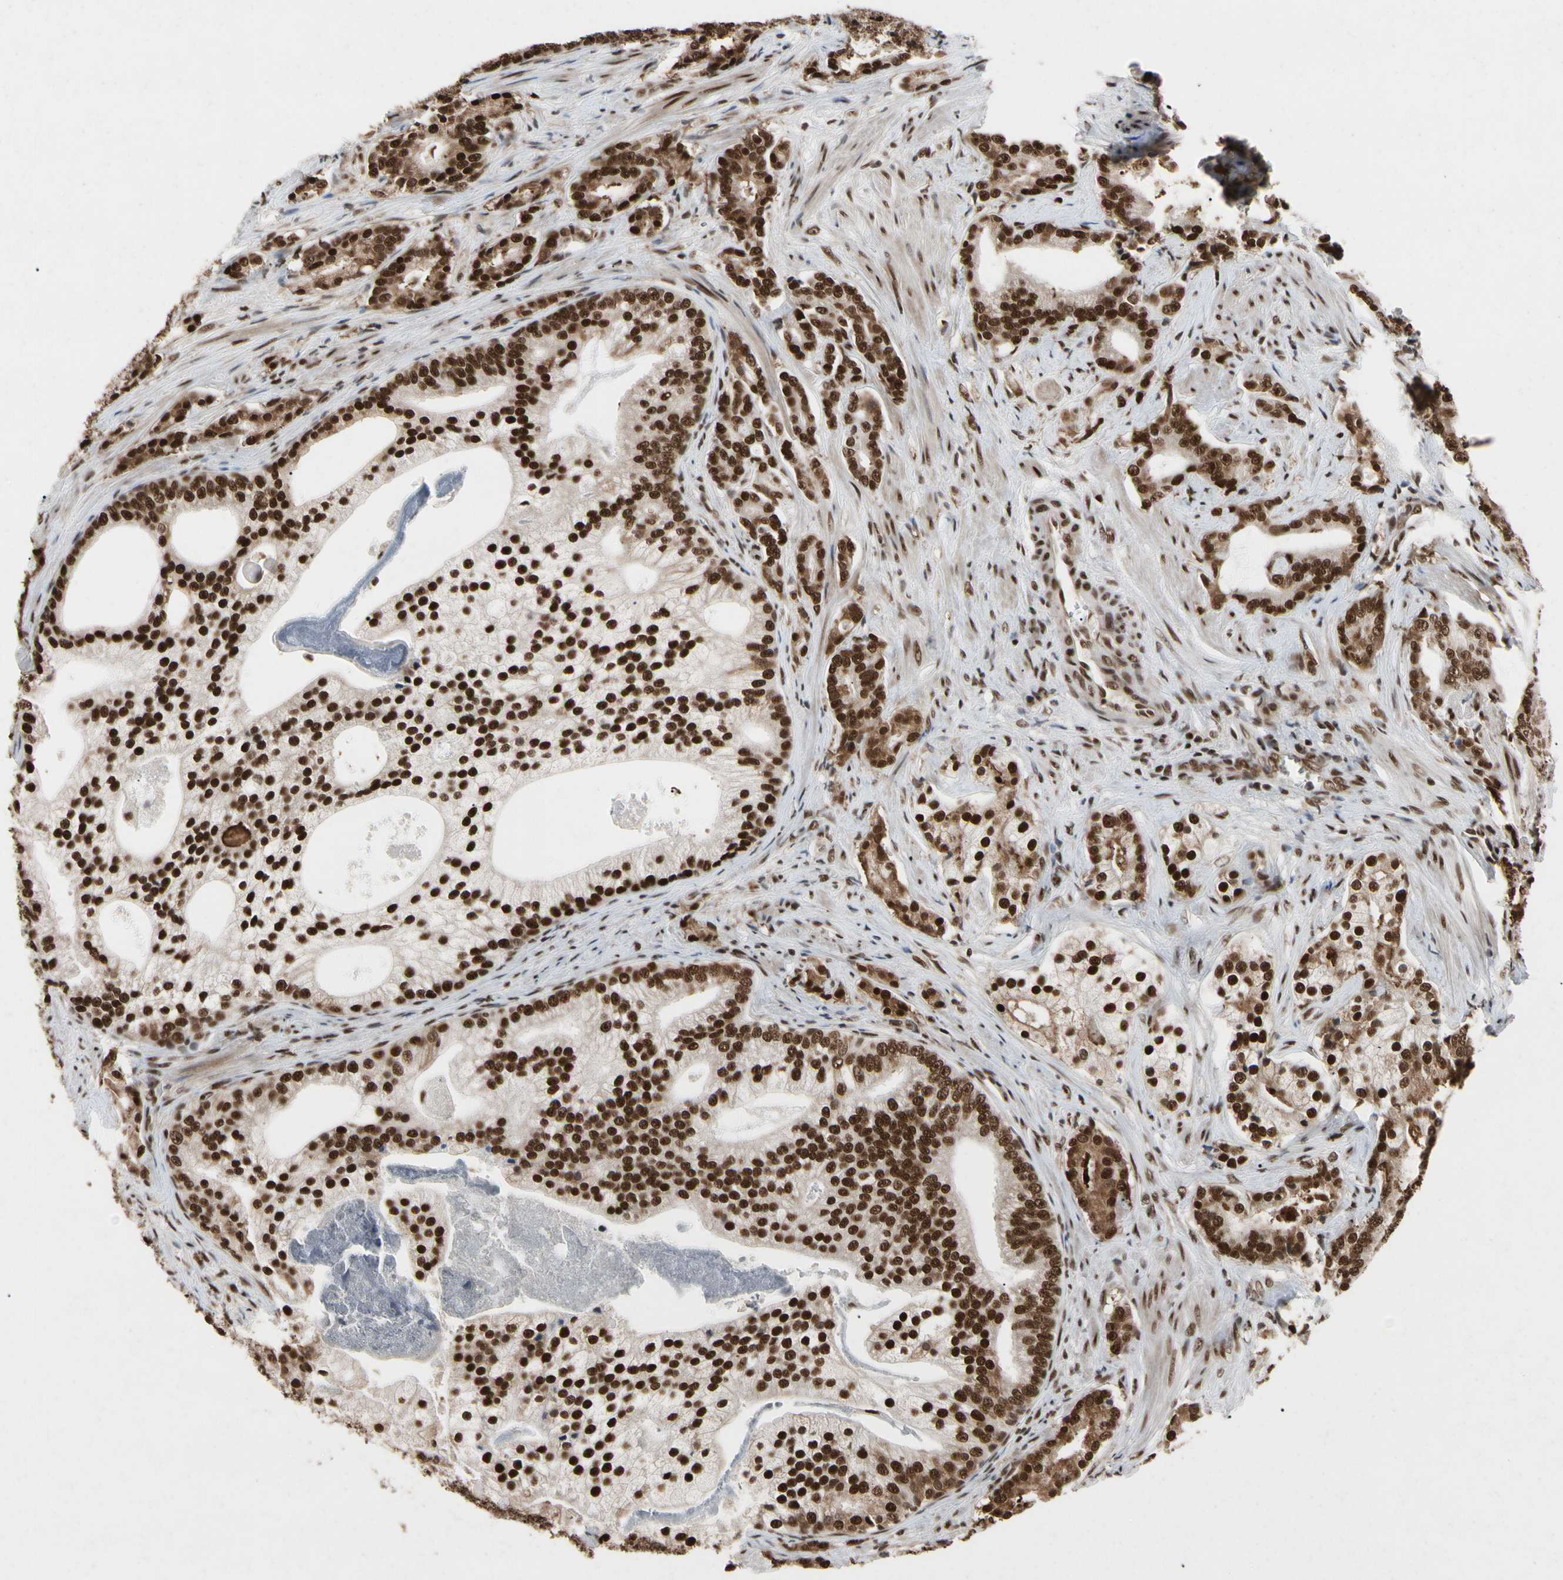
{"staining": {"intensity": "strong", "quantity": ">75%", "location": "cytoplasmic/membranous,nuclear"}, "tissue": "prostate cancer", "cell_type": "Tumor cells", "image_type": "cancer", "snomed": [{"axis": "morphology", "description": "Adenocarcinoma, Low grade"}, {"axis": "topography", "description": "Prostate"}], "caption": "DAB (3,3'-diaminobenzidine) immunohistochemical staining of human prostate adenocarcinoma (low-grade) demonstrates strong cytoplasmic/membranous and nuclear protein expression in about >75% of tumor cells. The staining was performed using DAB, with brown indicating positive protein expression. Nuclei are stained blue with hematoxylin.", "gene": "FAM98B", "patient": {"sex": "male", "age": 58}}